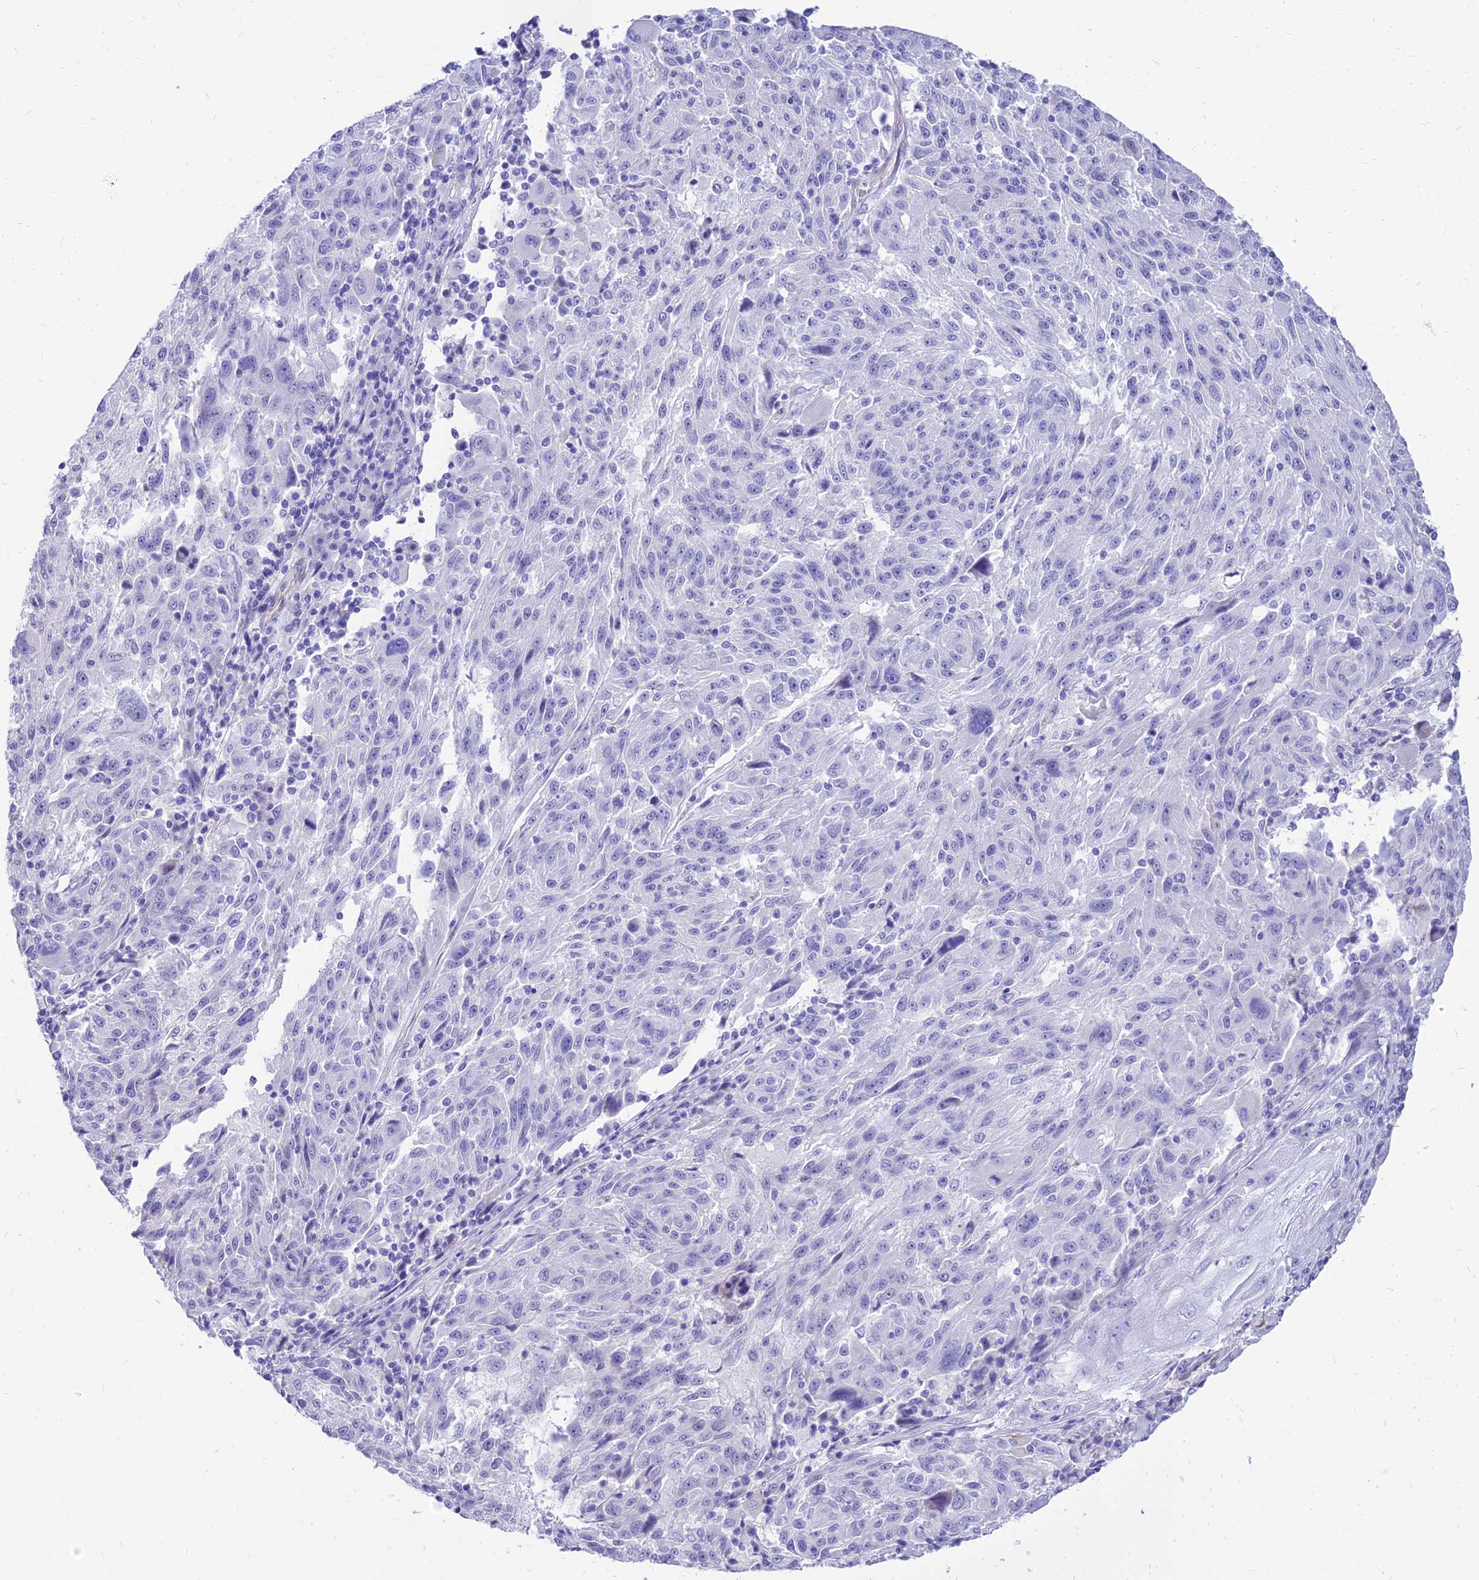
{"staining": {"intensity": "negative", "quantity": "none", "location": "none"}, "tissue": "melanoma", "cell_type": "Tumor cells", "image_type": "cancer", "snomed": [{"axis": "morphology", "description": "Malignant melanoma, NOS"}, {"axis": "topography", "description": "Skin"}], "caption": "IHC micrograph of neoplastic tissue: human melanoma stained with DAB displays no significant protein positivity in tumor cells. (Stains: DAB (3,3'-diaminobenzidine) immunohistochemistry (IHC) with hematoxylin counter stain, Microscopy: brightfield microscopy at high magnification).", "gene": "TAC3", "patient": {"sex": "male", "age": 53}}